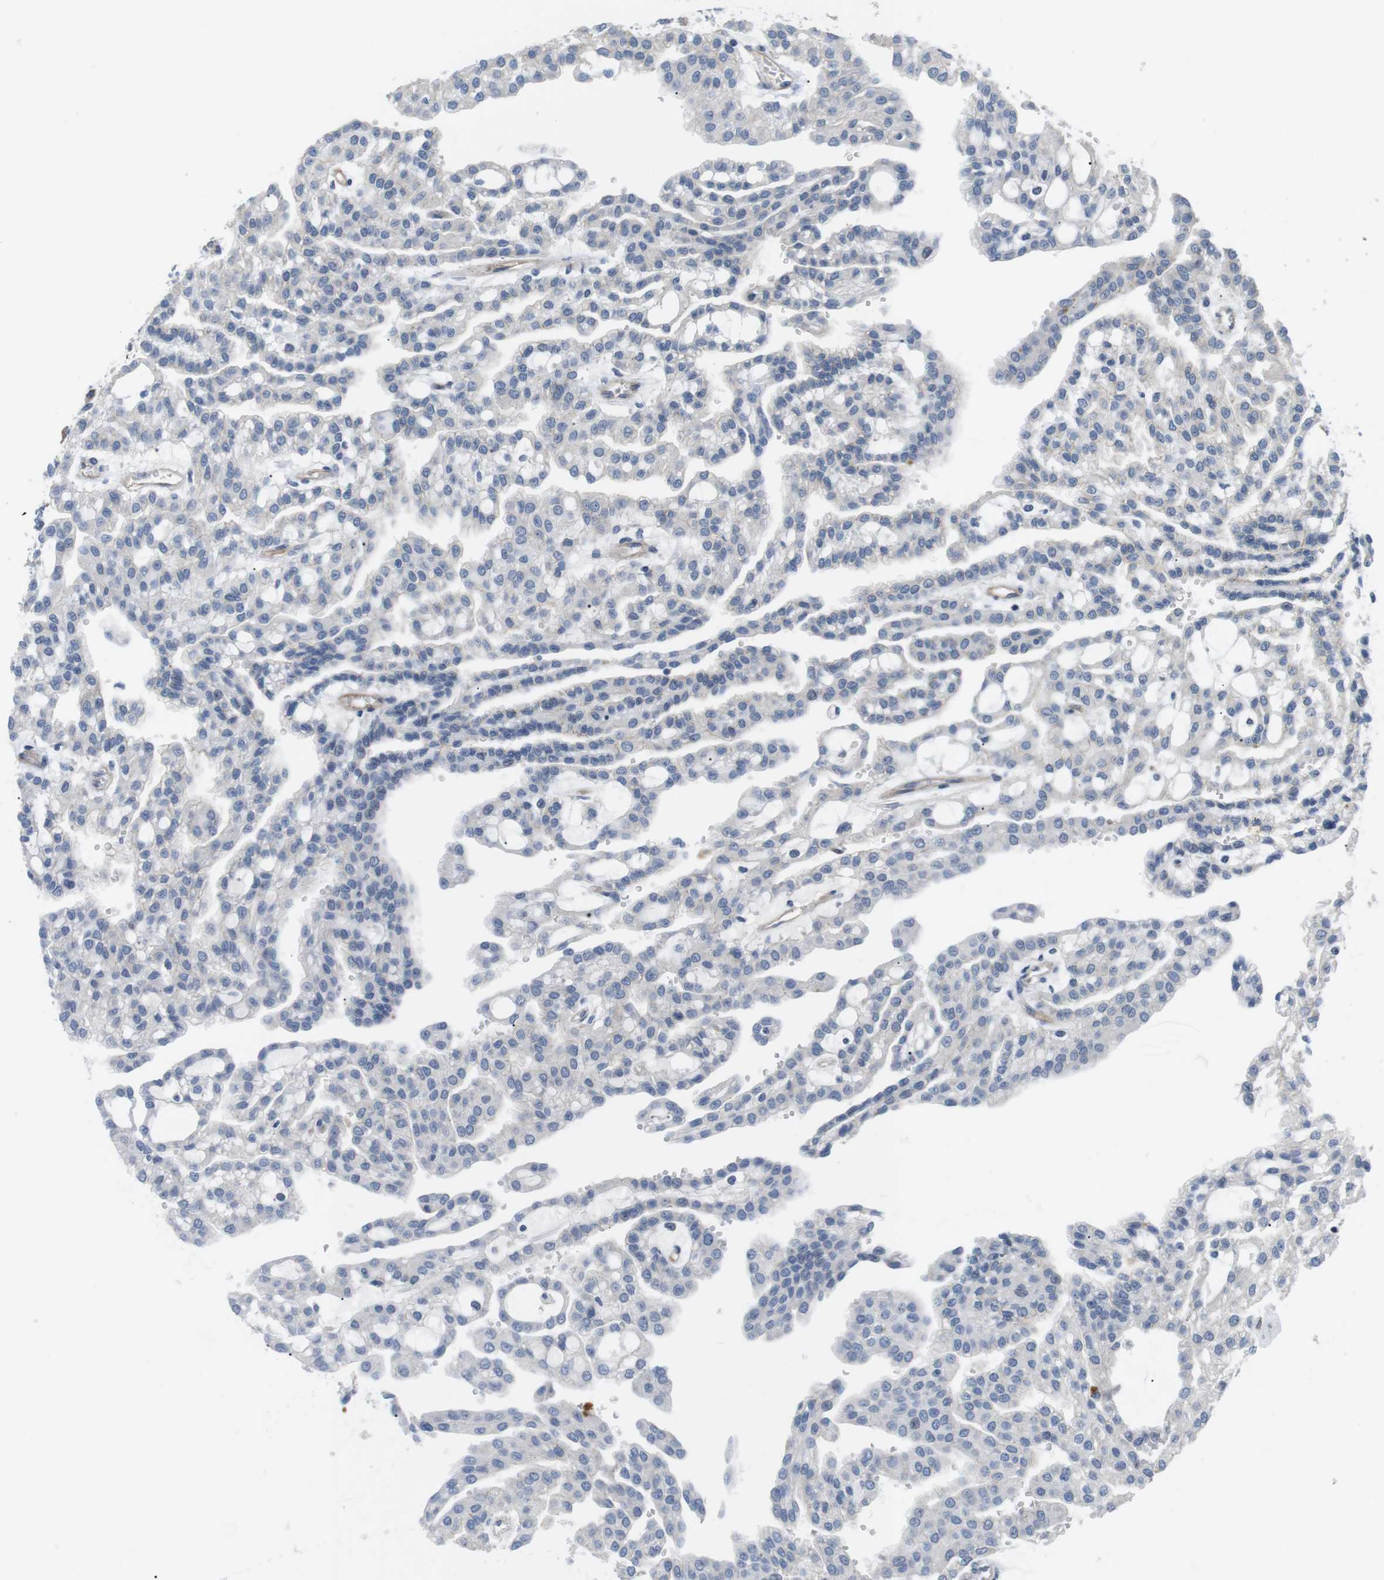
{"staining": {"intensity": "negative", "quantity": "none", "location": "none"}, "tissue": "renal cancer", "cell_type": "Tumor cells", "image_type": "cancer", "snomed": [{"axis": "morphology", "description": "Adenocarcinoma, NOS"}, {"axis": "topography", "description": "Kidney"}], "caption": "This is an immunohistochemistry photomicrograph of human renal adenocarcinoma. There is no staining in tumor cells.", "gene": "NECTIN1", "patient": {"sex": "male", "age": 63}}